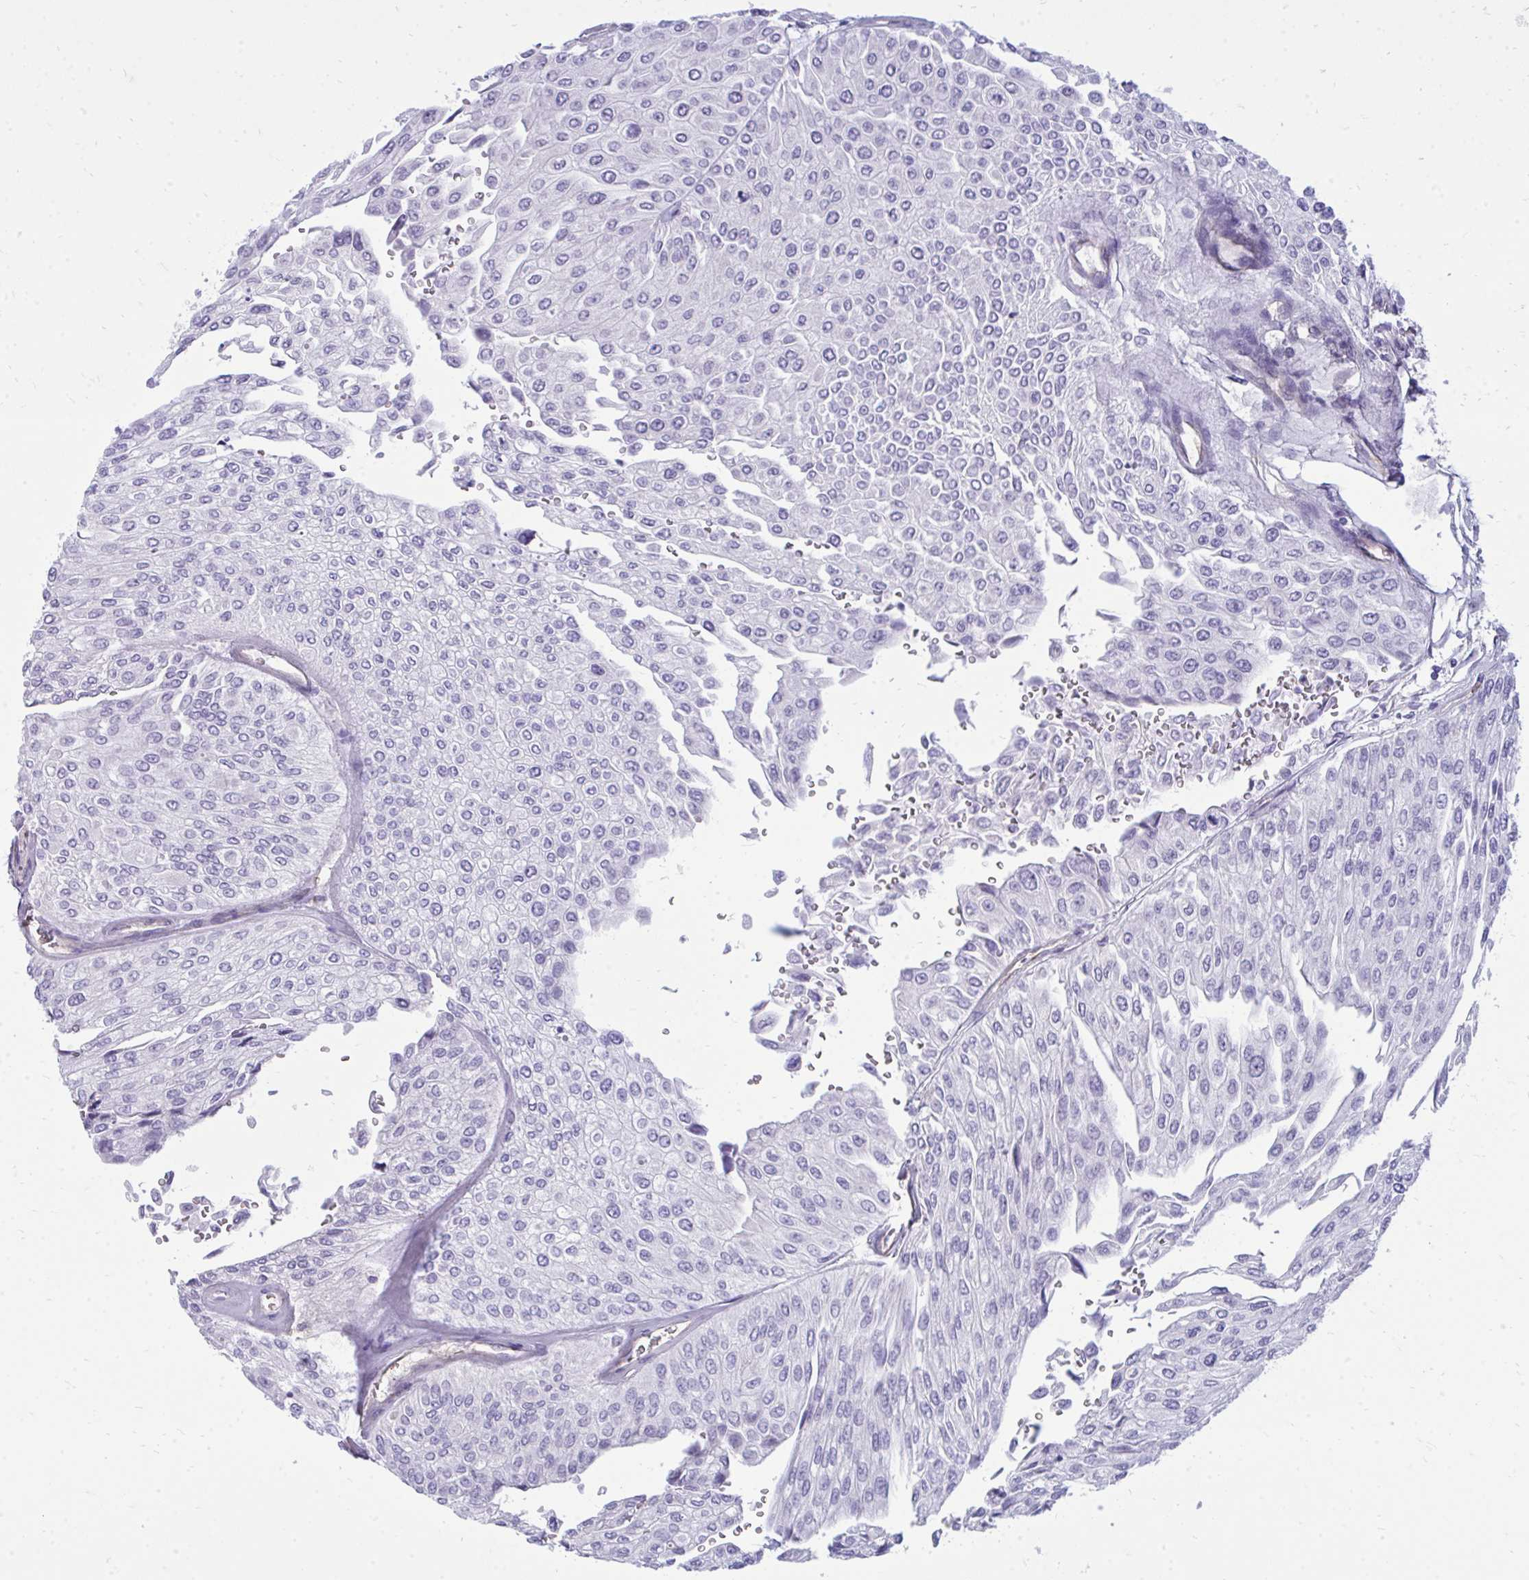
{"staining": {"intensity": "negative", "quantity": "none", "location": "none"}, "tissue": "urothelial cancer", "cell_type": "Tumor cells", "image_type": "cancer", "snomed": [{"axis": "morphology", "description": "Urothelial carcinoma, NOS"}, {"axis": "topography", "description": "Urinary bladder"}], "caption": "IHC of human transitional cell carcinoma shows no expression in tumor cells. (DAB (3,3'-diaminobenzidine) immunohistochemistry visualized using brightfield microscopy, high magnification).", "gene": "FABP3", "patient": {"sex": "male", "age": 67}}